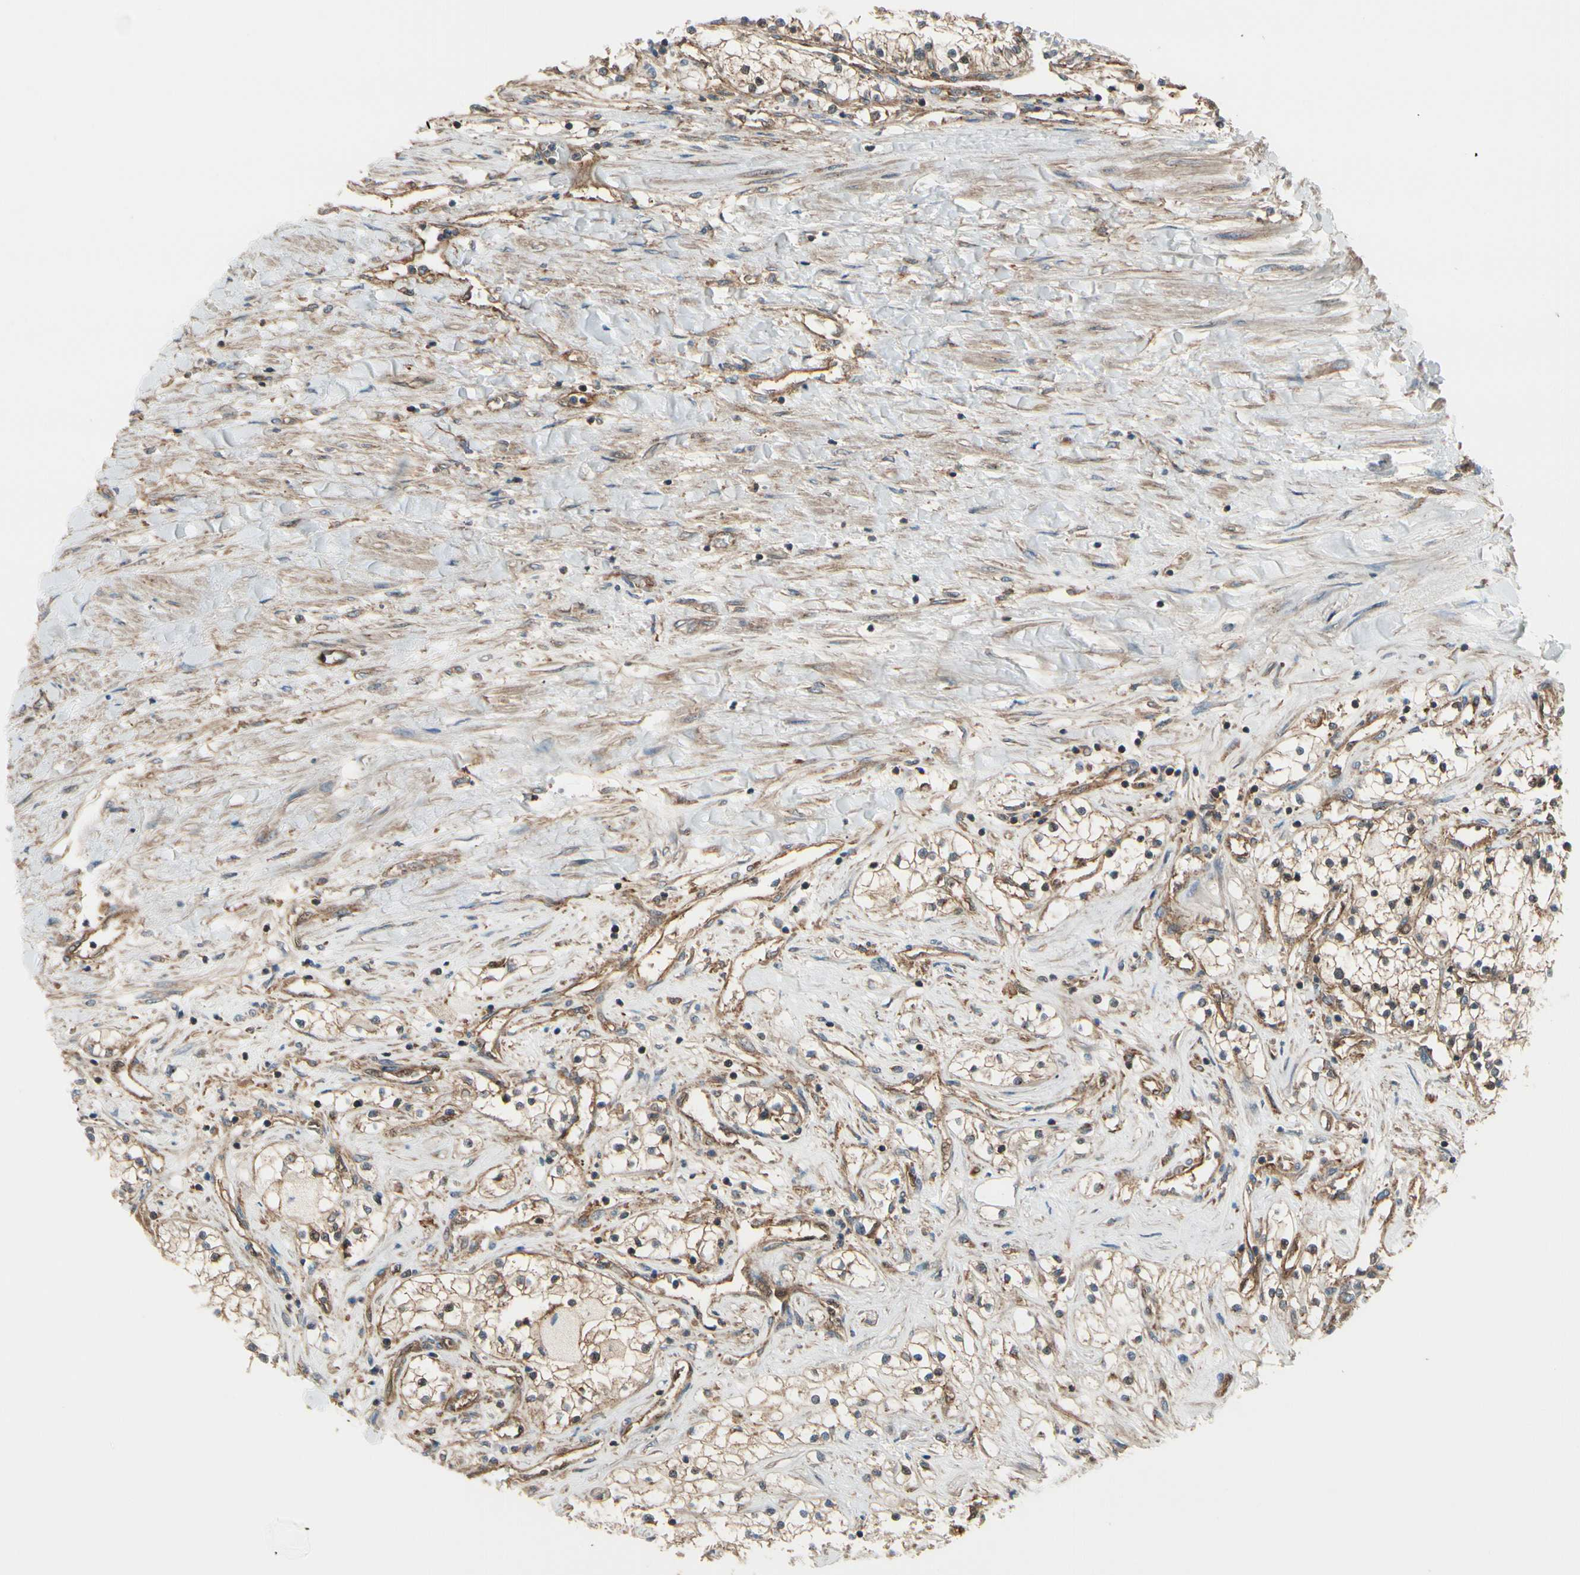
{"staining": {"intensity": "weak", "quantity": "25%-75%", "location": "cytoplasmic/membranous"}, "tissue": "renal cancer", "cell_type": "Tumor cells", "image_type": "cancer", "snomed": [{"axis": "morphology", "description": "Adenocarcinoma, NOS"}, {"axis": "topography", "description": "Kidney"}], "caption": "DAB (3,3'-diaminobenzidine) immunohistochemical staining of human renal adenocarcinoma reveals weak cytoplasmic/membranous protein positivity in approximately 25%-75% of tumor cells.", "gene": "EPS15", "patient": {"sex": "male", "age": 68}}